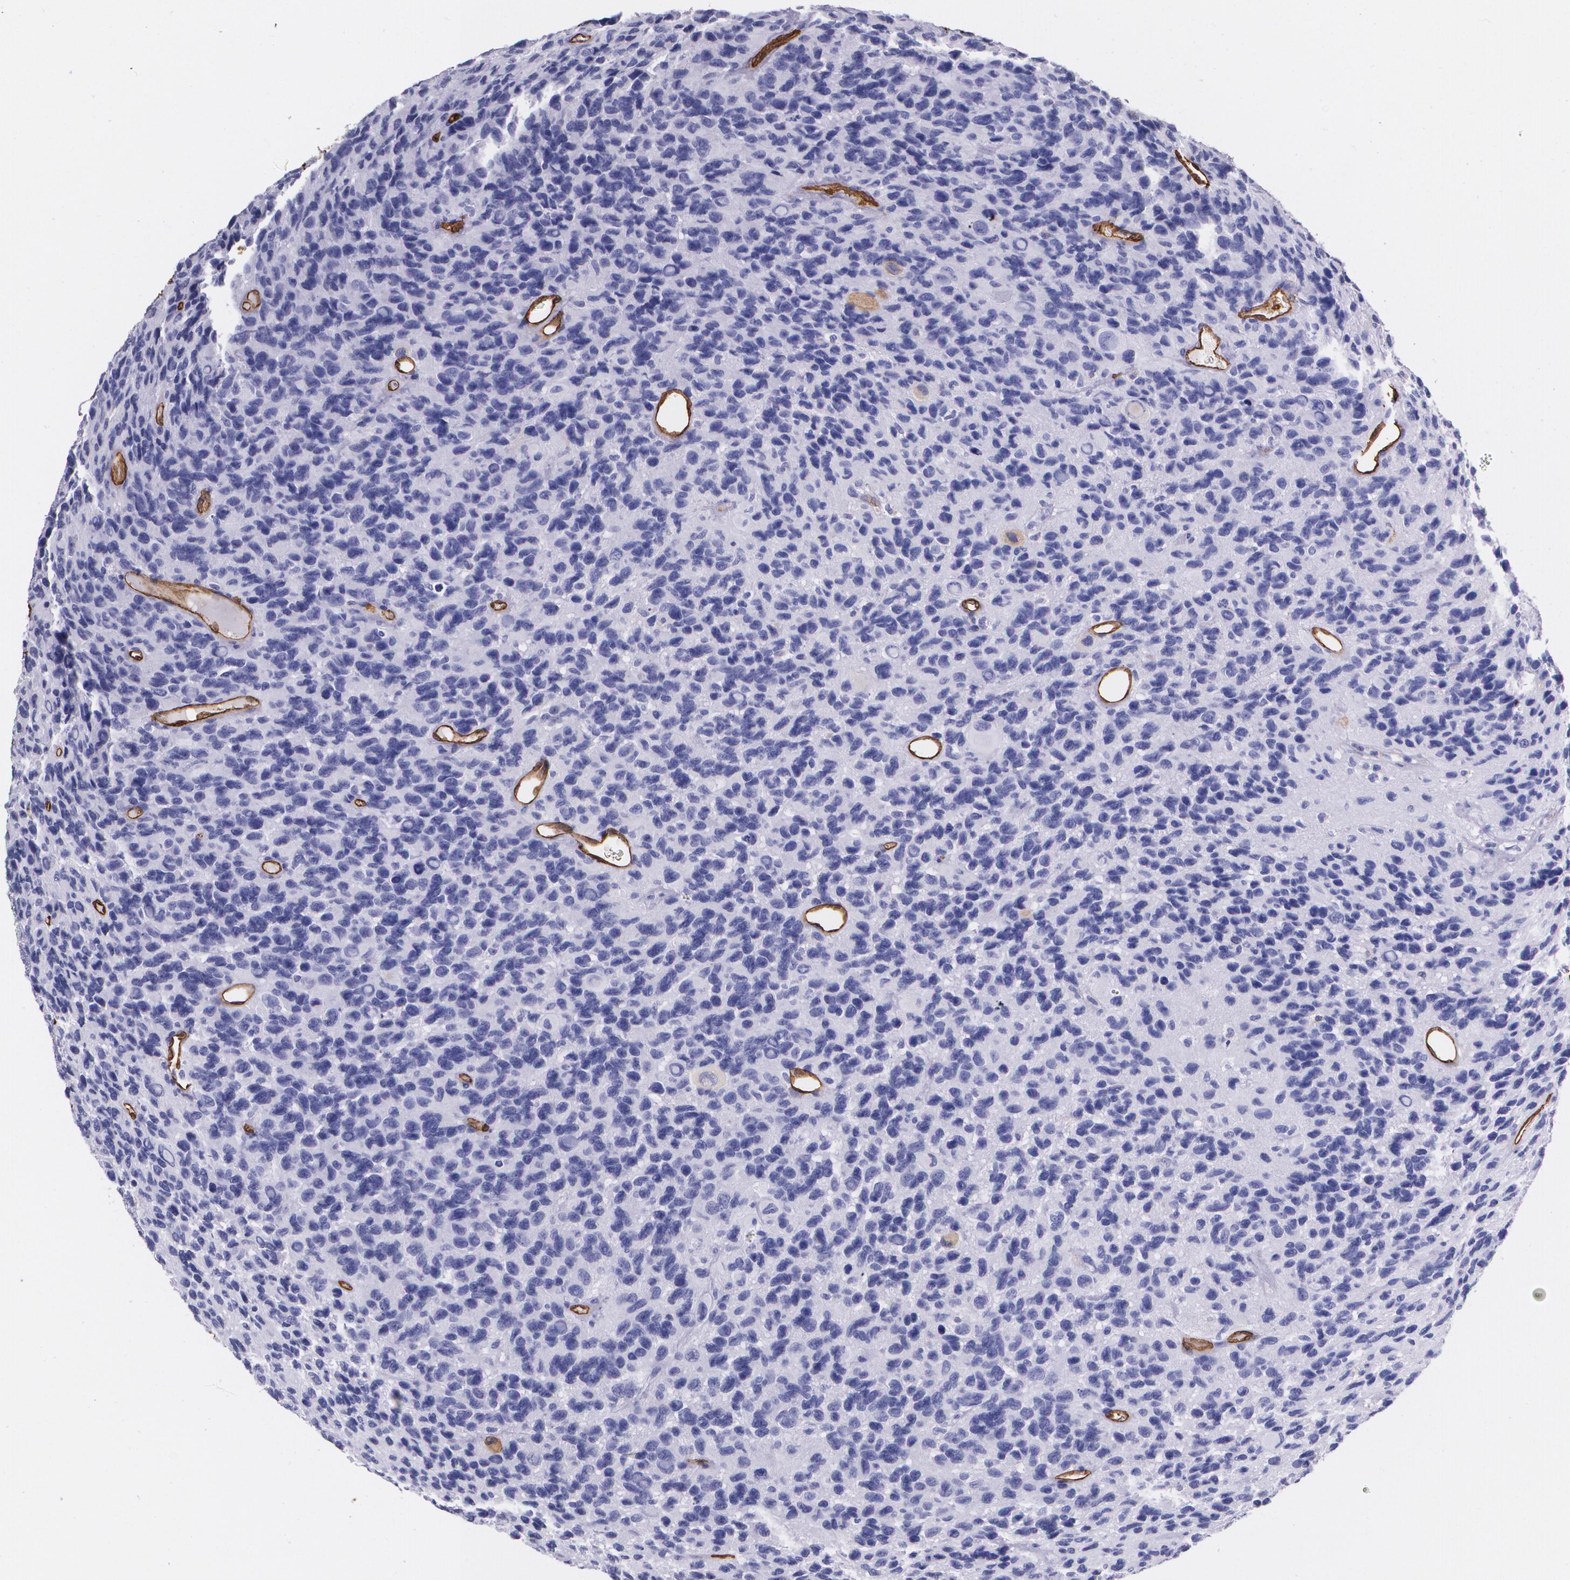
{"staining": {"intensity": "negative", "quantity": "none", "location": "none"}, "tissue": "glioma", "cell_type": "Tumor cells", "image_type": "cancer", "snomed": [{"axis": "morphology", "description": "Glioma, malignant, High grade"}, {"axis": "topography", "description": "Brain"}], "caption": "Photomicrograph shows no protein positivity in tumor cells of glioma tissue.", "gene": "MMP2", "patient": {"sex": "male", "age": 77}}